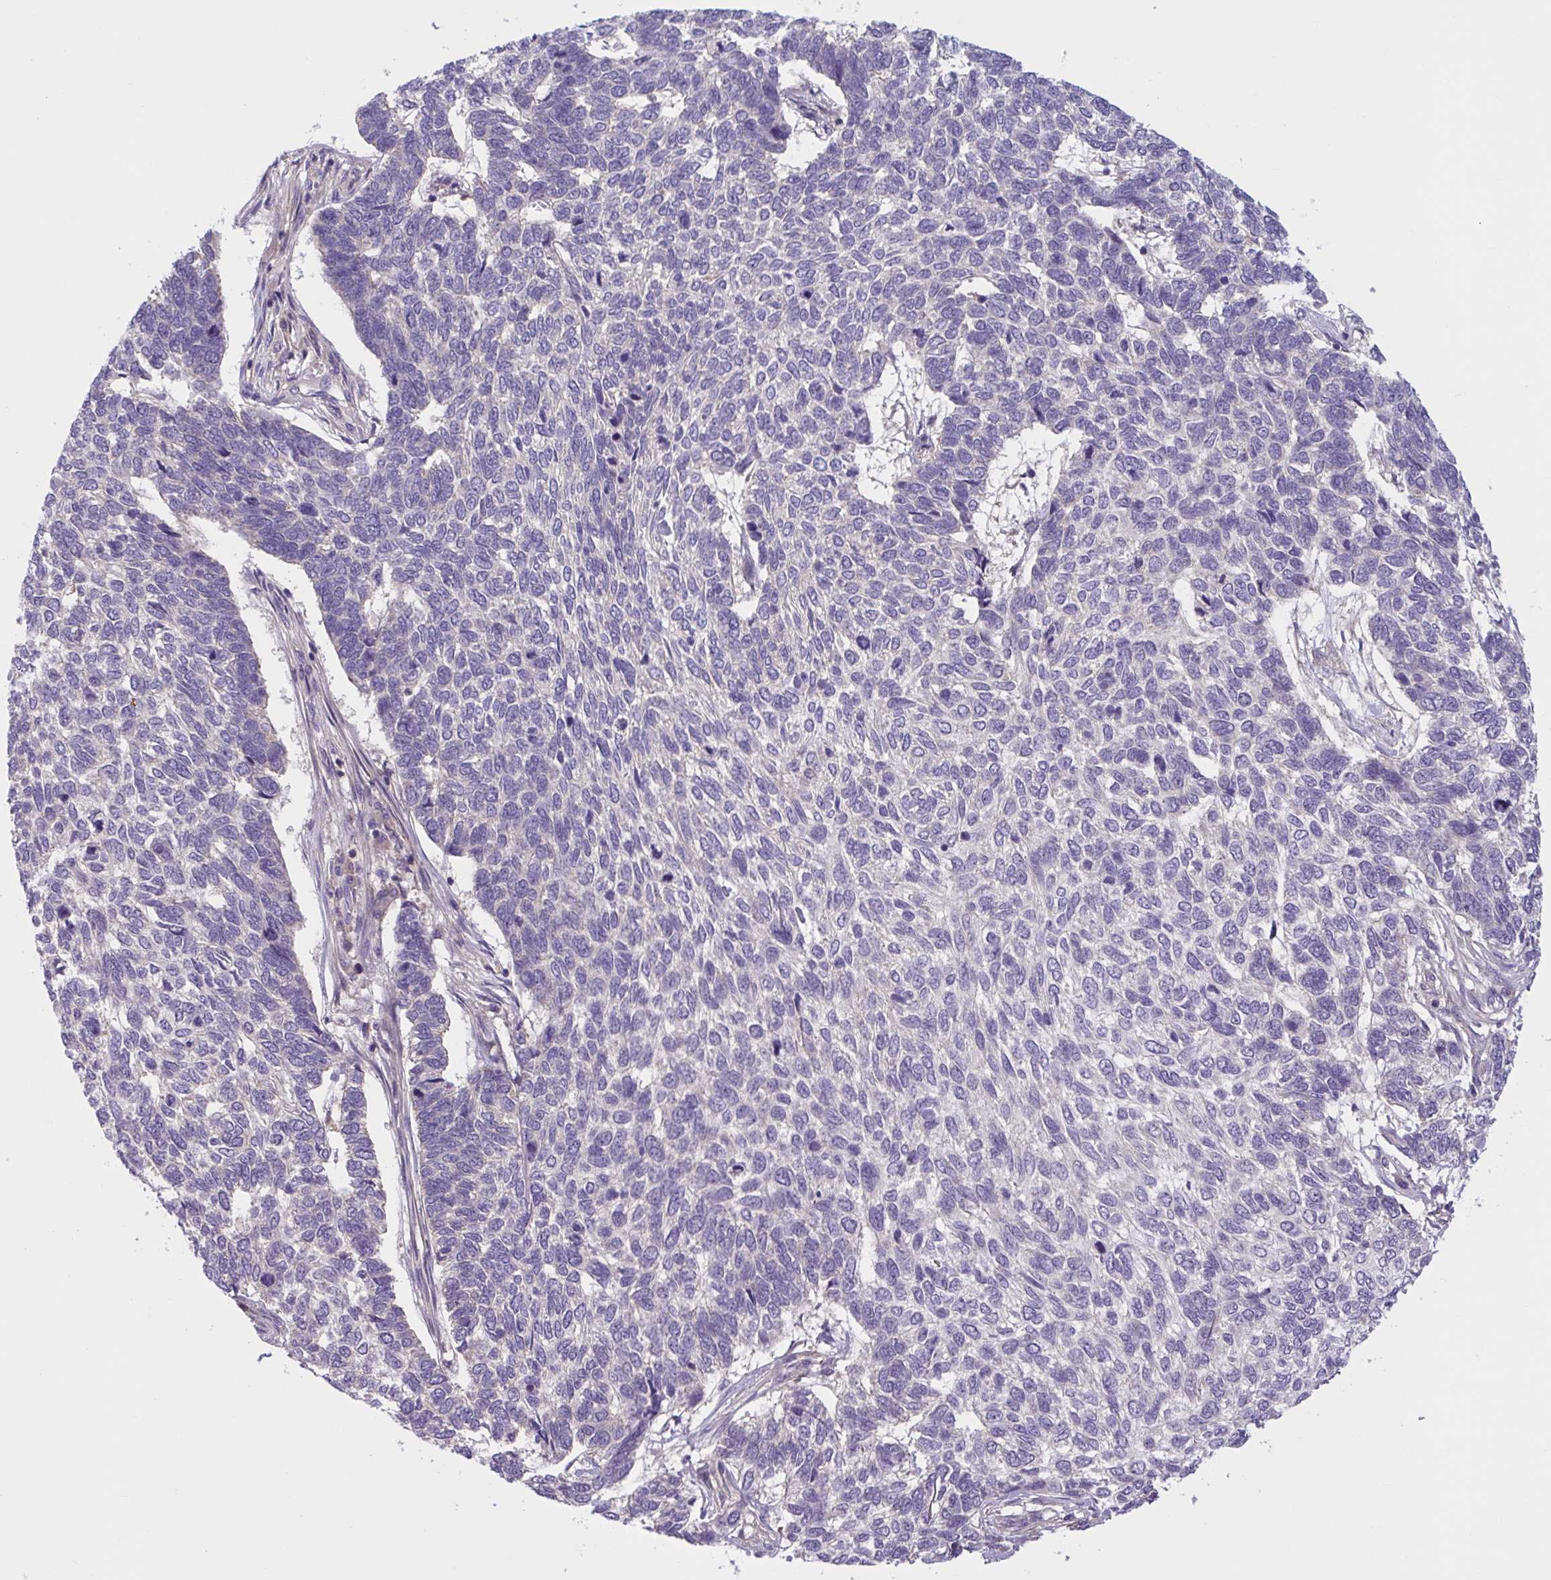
{"staining": {"intensity": "negative", "quantity": "none", "location": "none"}, "tissue": "skin cancer", "cell_type": "Tumor cells", "image_type": "cancer", "snomed": [{"axis": "morphology", "description": "Basal cell carcinoma"}, {"axis": "topography", "description": "Skin"}], "caption": "DAB immunohistochemical staining of basal cell carcinoma (skin) exhibits no significant expression in tumor cells. The staining is performed using DAB brown chromogen with nuclei counter-stained in using hematoxylin.", "gene": "WNT9B", "patient": {"sex": "female", "age": 65}}